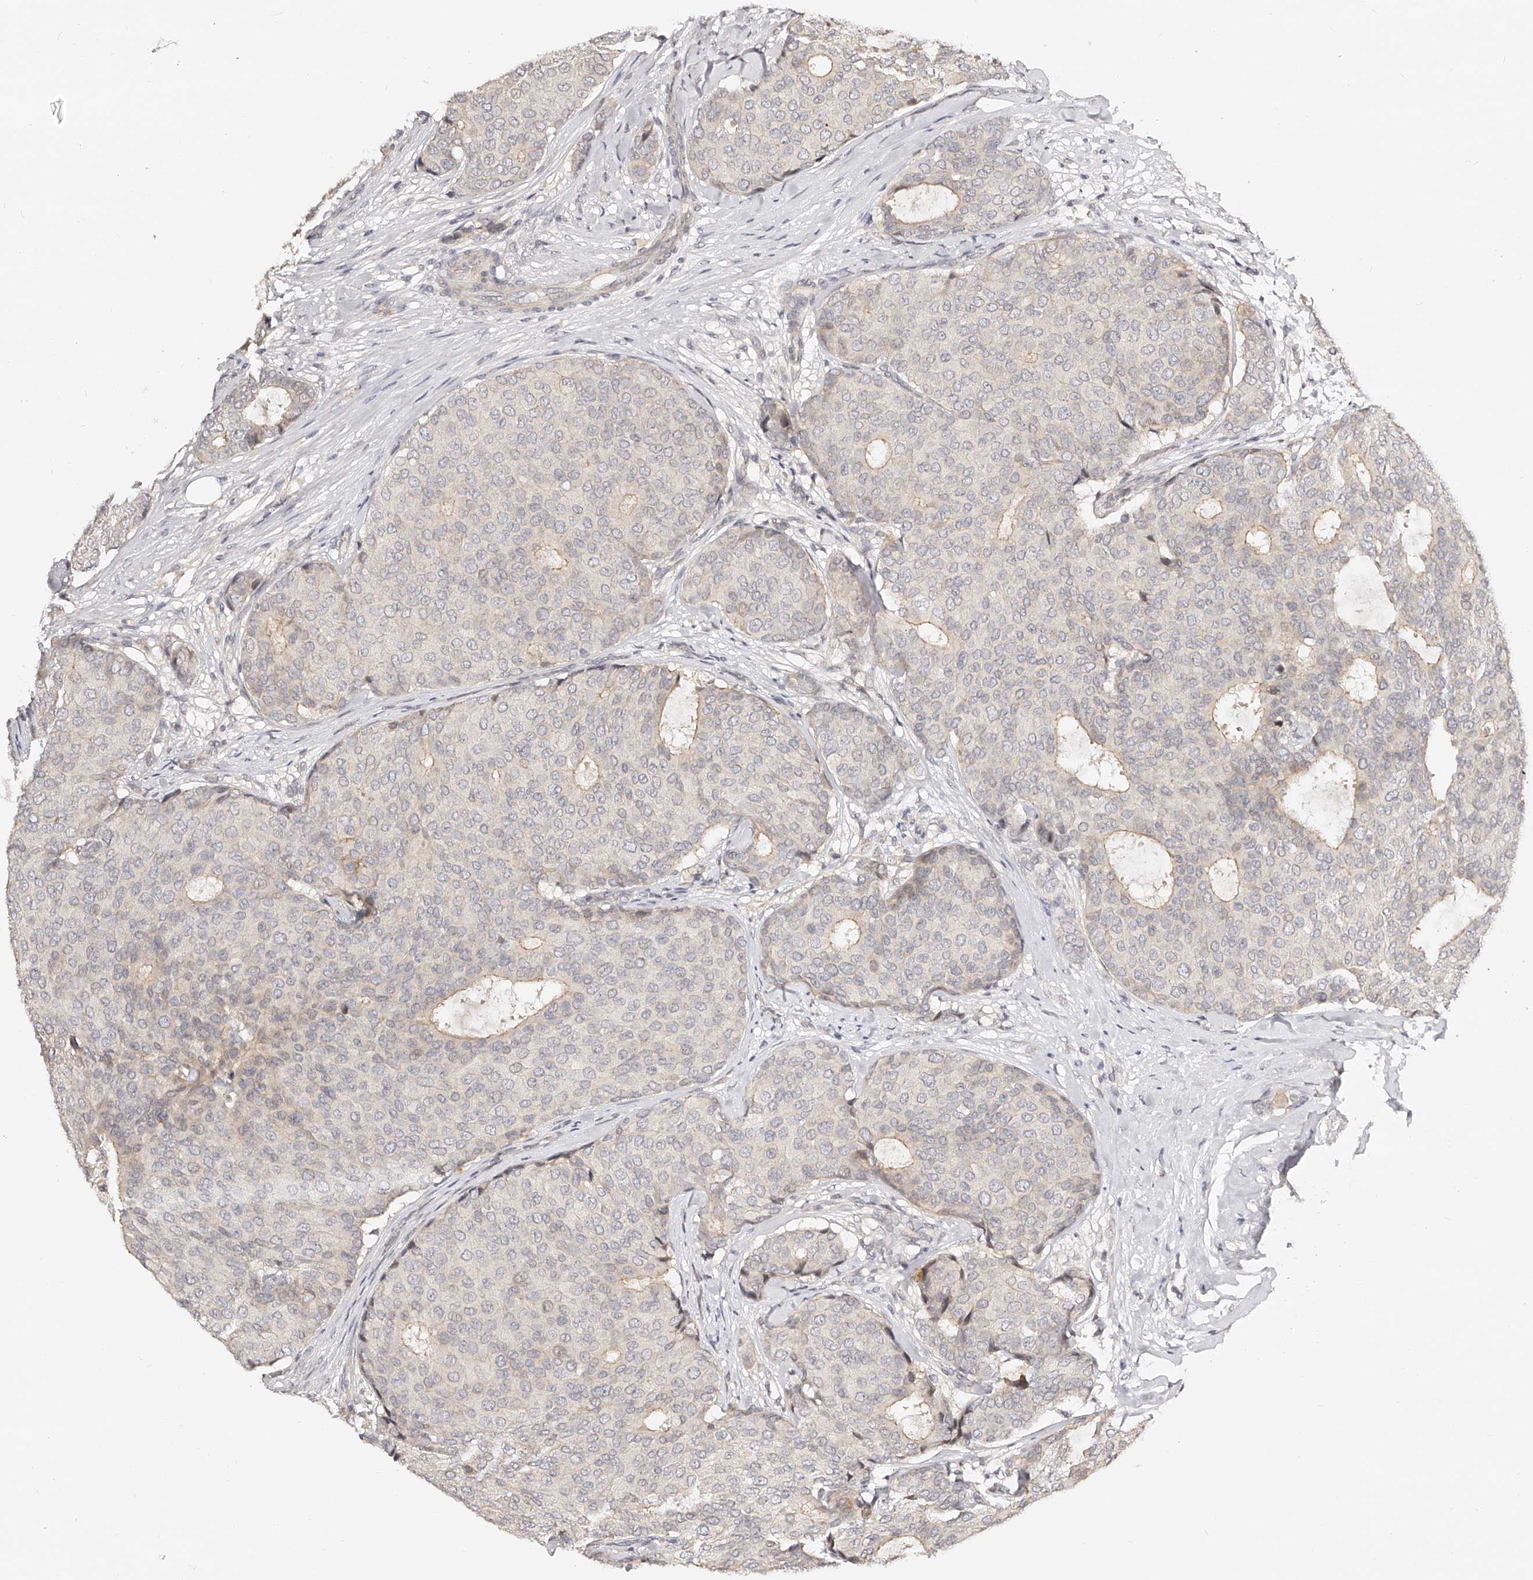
{"staining": {"intensity": "weak", "quantity": "<25%", "location": "cytoplasmic/membranous"}, "tissue": "breast cancer", "cell_type": "Tumor cells", "image_type": "cancer", "snomed": [{"axis": "morphology", "description": "Duct carcinoma"}, {"axis": "topography", "description": "Breast"}], "caption": "Immunohistochemistry of human breast cancer displays no expression in tumor cells.", "gene": "ZNF789", "patient": {"sex": "female", "age": 75}}